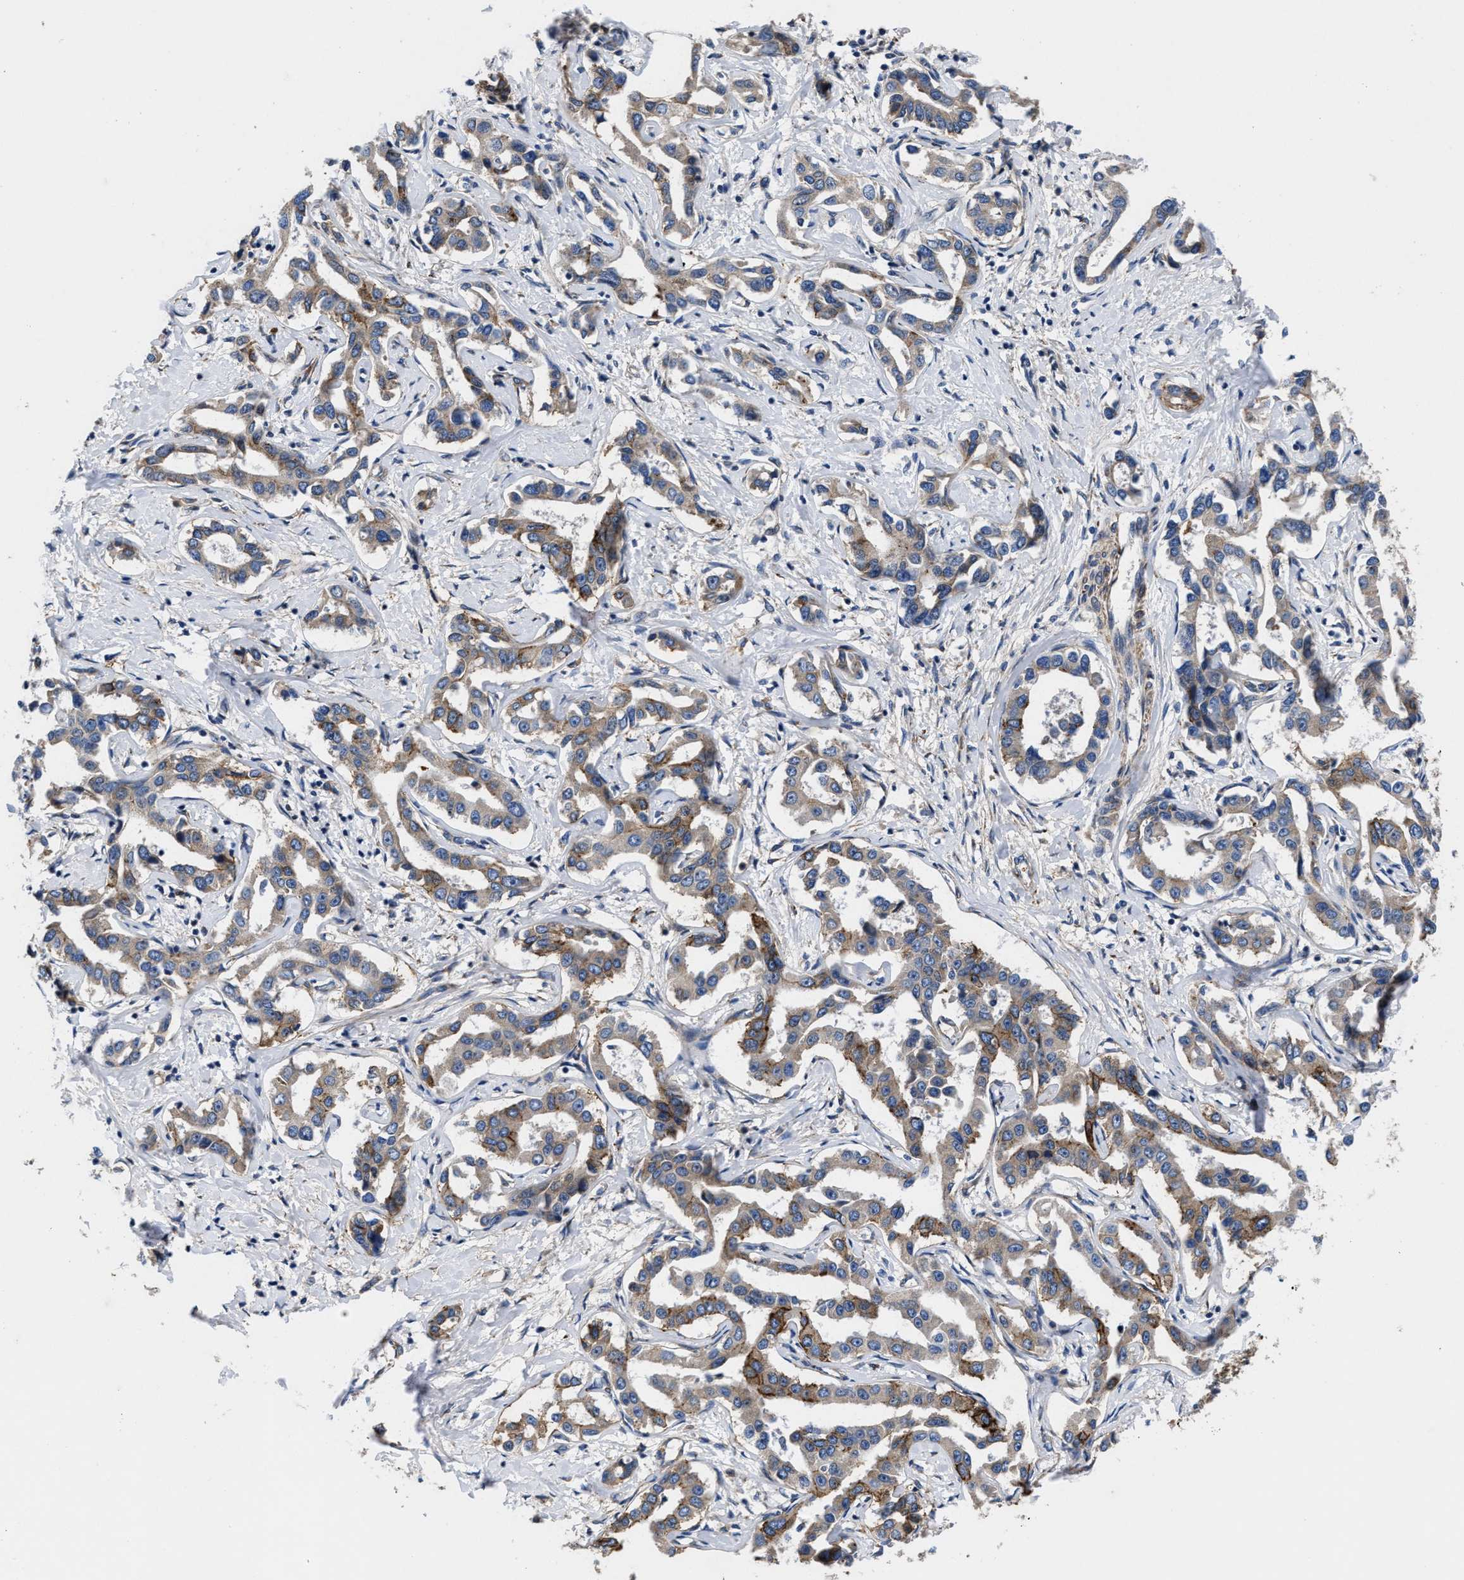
{"staining": {"intensity": "moderate", "quantity": "25%-75%", "location": "cytoplasmic/membranous"}, "tissue": "liver cancer", "cell_type": "Tumor cells", "image_type": "cancer", "snomed": [{"axis": "morphology", "description": "Cholangiocarcinoma"}, {"axis": "topography", "description": "Liver"}], "caption": "Liver cancer stained with immunohistochemistry (IHC) displays moderate cytoplasmic/membranous expression in about 25%-75% of tumor cells.", "gene": "SLC12A2", "patient": {"sex": "male", "age": 59}}